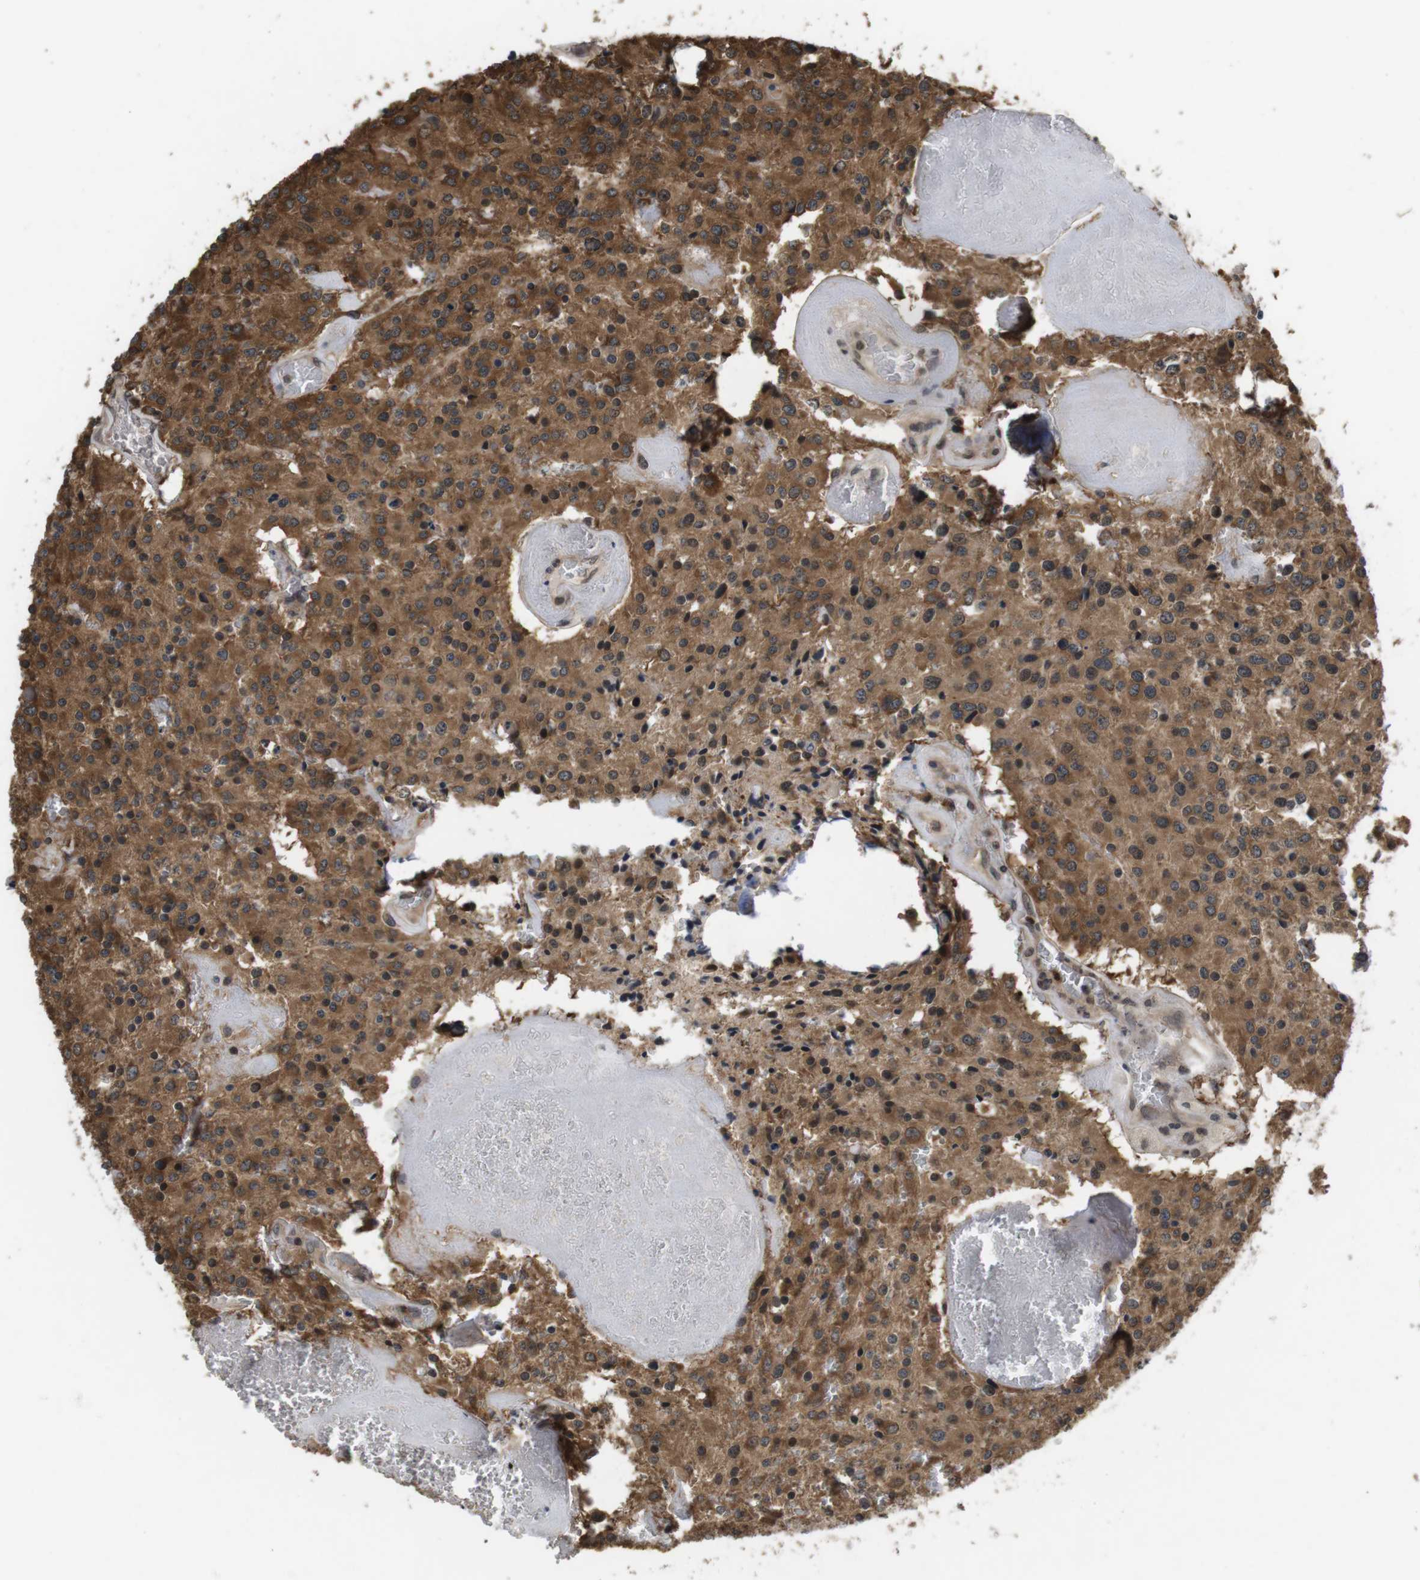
{"staining": {"intensity": "moderate", "quantity": ">75%", "location": "cytoplasmic/membranous"}, "tissue": "glioma", "cell_type": "Tumor cells", "image_type": "cancer", "snomed": [{"axis": "morphology", "description": "Glioma, malignant, Low grade"}, {"axis": "topography", "description": "Brain"}], "caption": "Immunohistochemistry of human malignant glioma (low-grade) shows medium levels of moderate cytoplasmic/membranous expression in about >75% of tumor cells.", "gene": "FADD", "patient": {"sex": "male", "age": 58}}